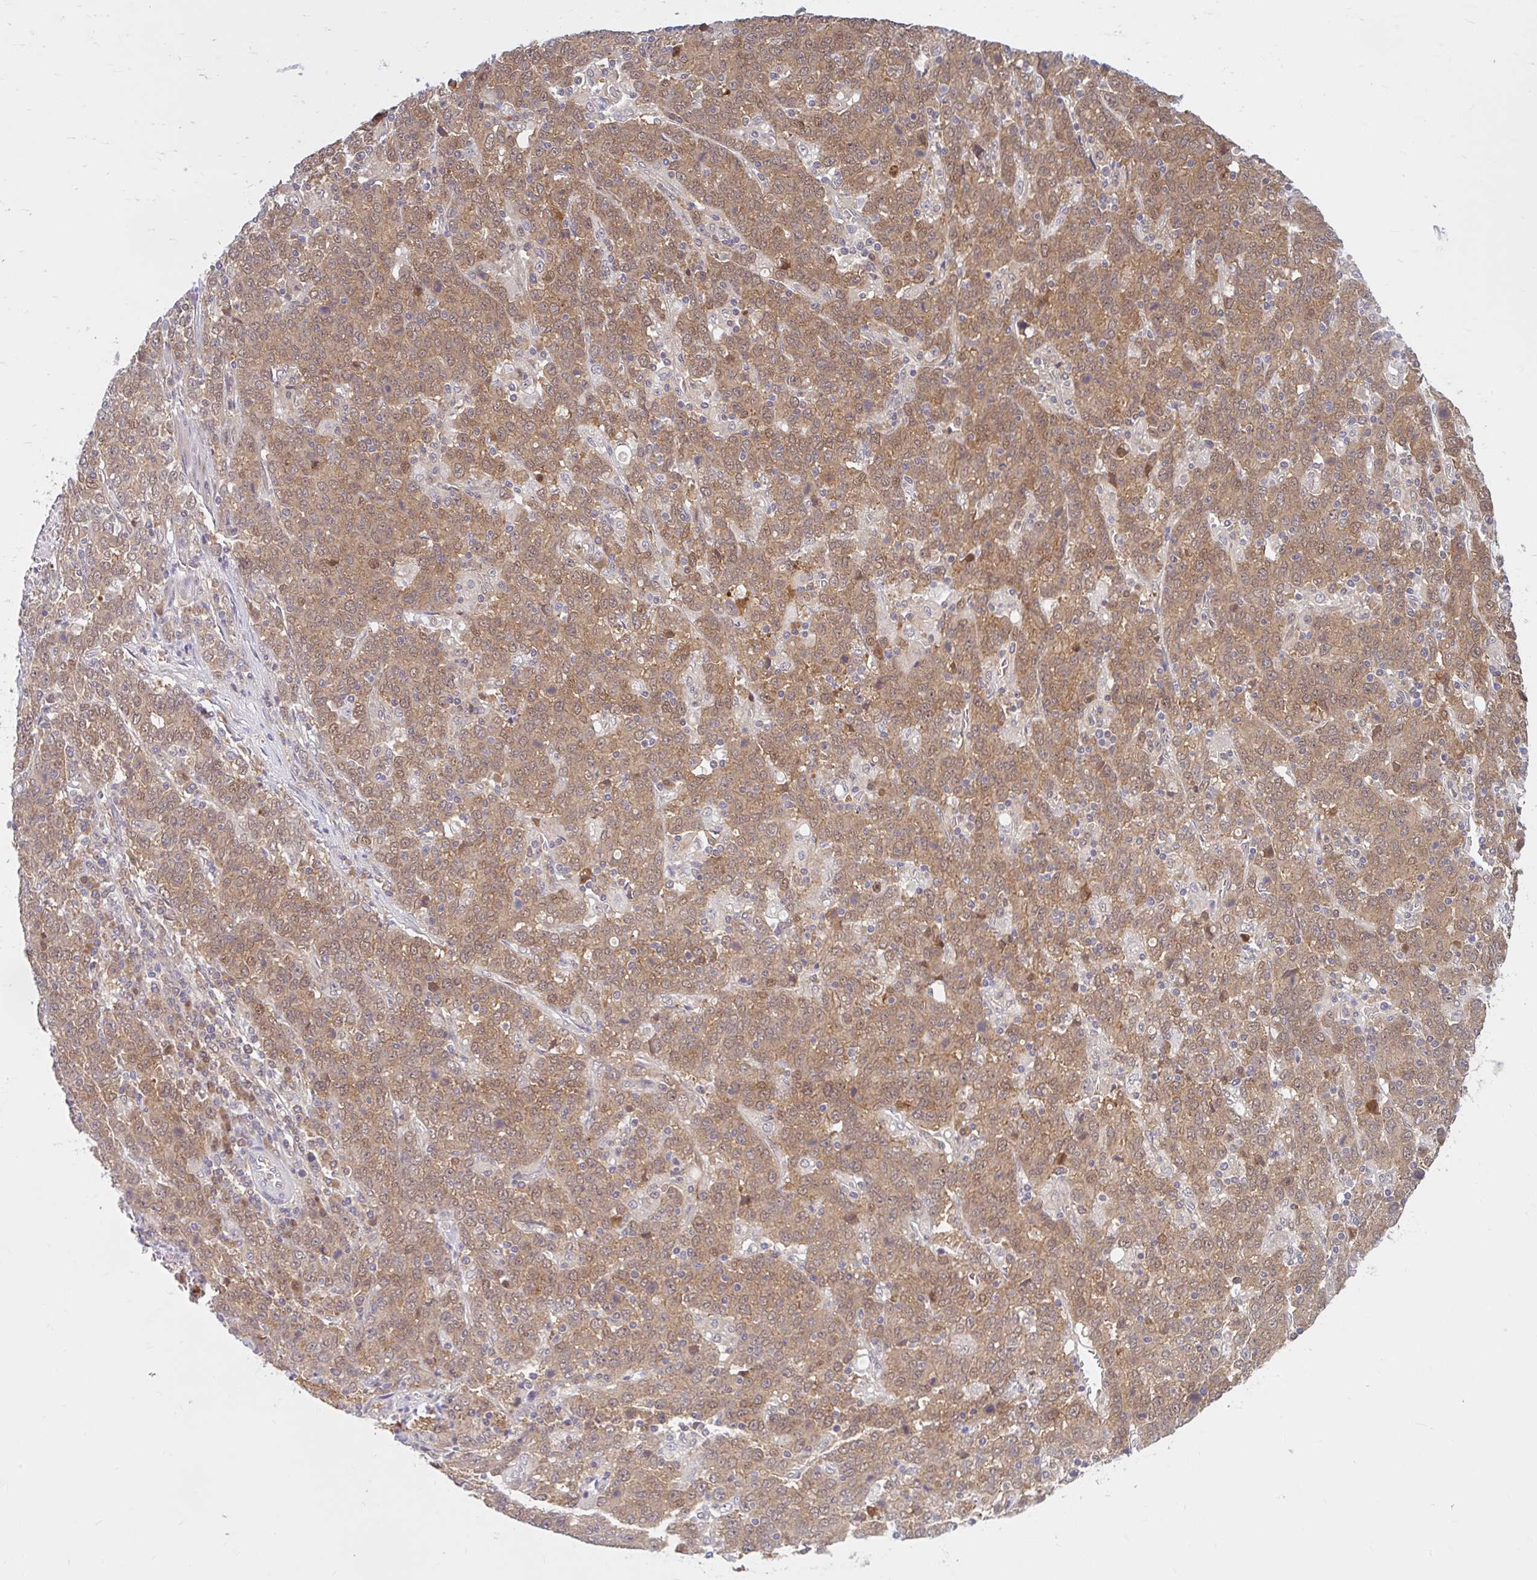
{"staining": {"intensity": "moderate", "quantity": ">75%", "location": "cytoplasmic/membranous"}, "tissue": "stomach cancer", "cell_type": "Tumor cells", "image_type": "cancer", "snomed": [{"axis": "morphology", "description": "Adenocarcinoma, NOS"}, {"axis": "topography", "description": "Stomach, upper"}], "caption": "Moderate cytoplasmic/membranous expression is present in about >75% of tumor cells in stomach cancer.", "gene": "HMBS", "patient": {"sex": "male", "age": 69}}